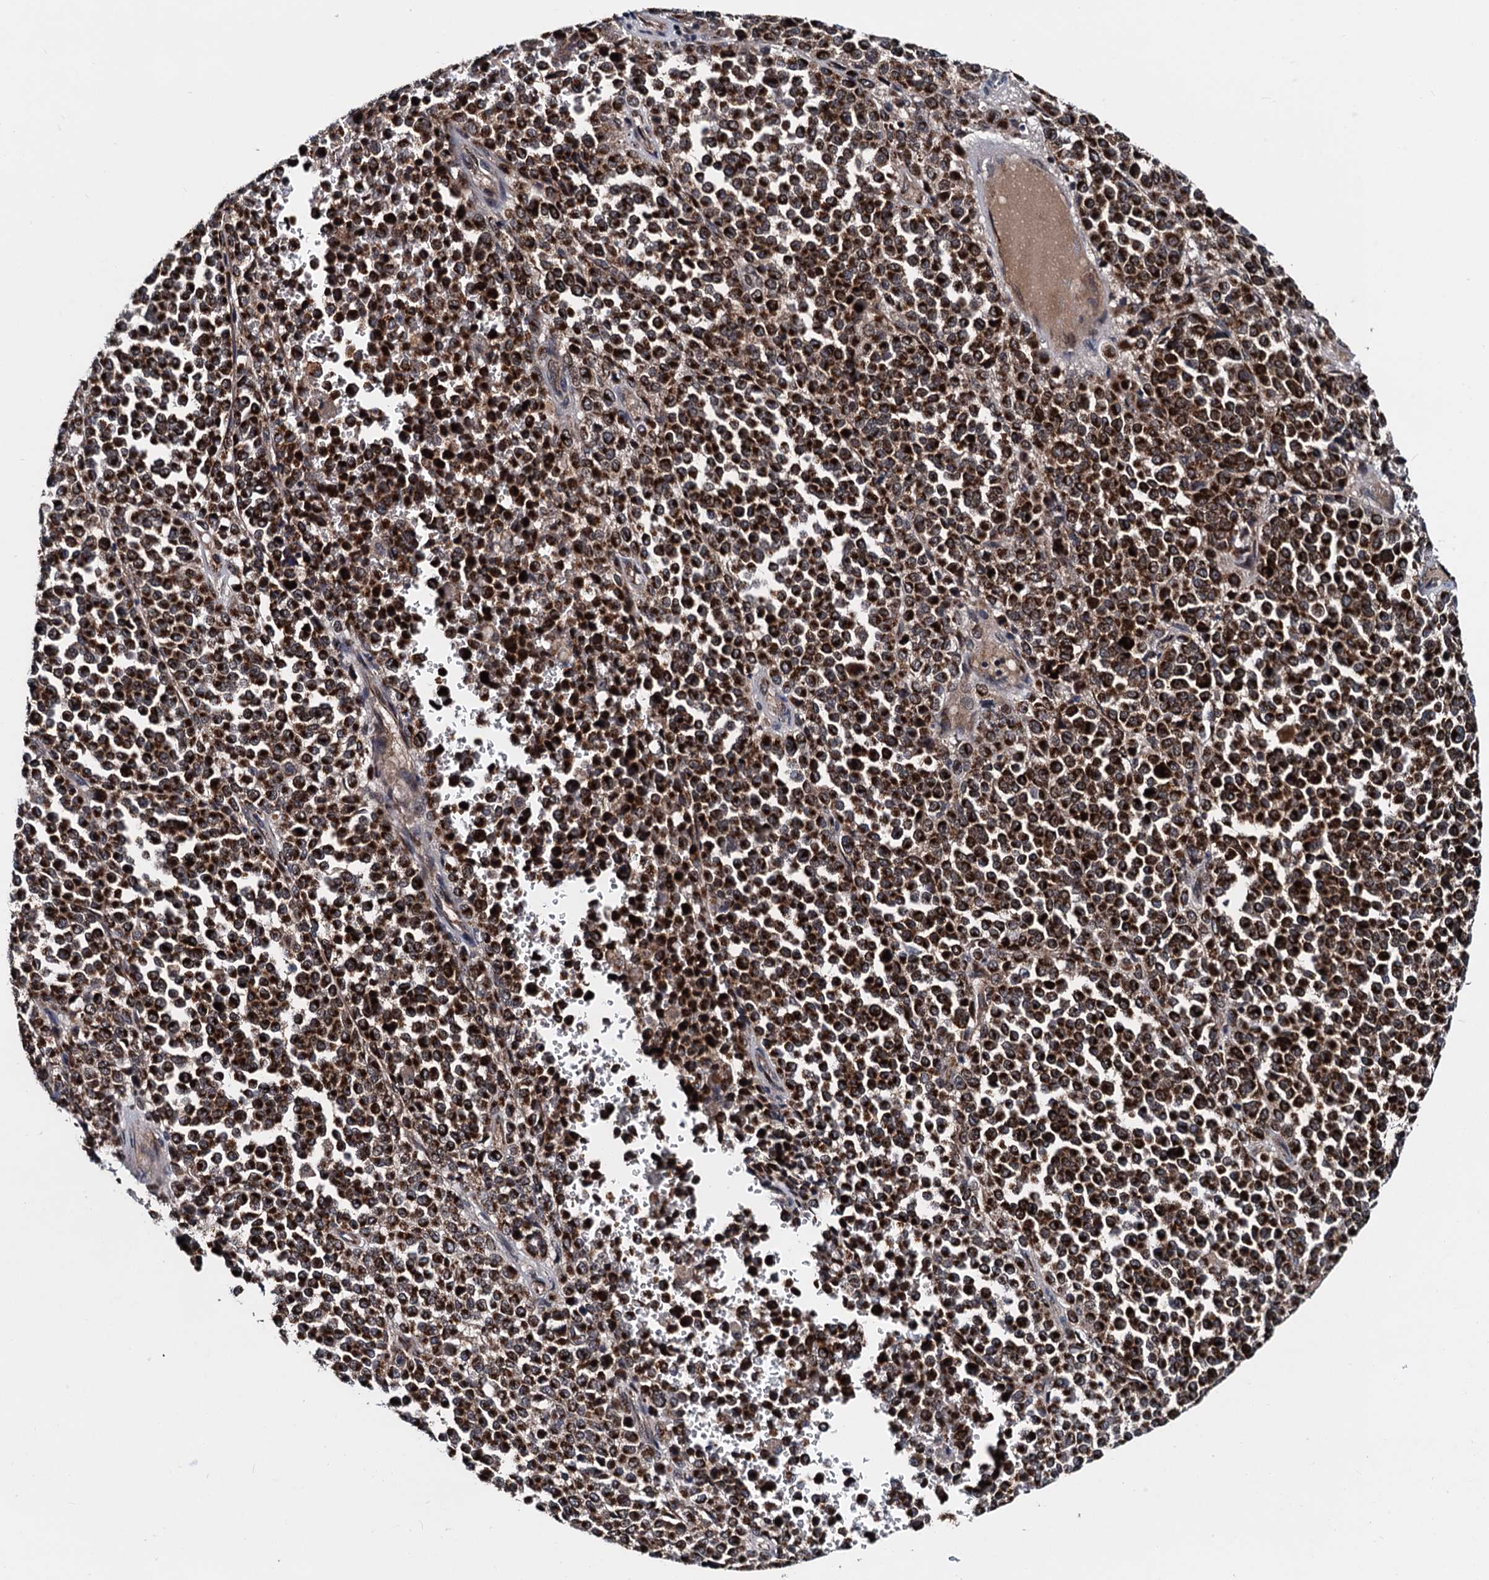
{"staining": {"intensity": "strong", "quantity": ">75%", "location": "cytoplasmic/membranous"}, "tissue": "melanoma", "cell_type": "Tumor cells", "image_type": "cancer", "snomed": [{"axis": "morphology", "description": "Malignant melanoma, Metastatic site"}, {"axis": "topography", "description": "Pancreas"}], "caption": "About >75% of tumor cells in human melanoma display strong cytoplasmic/membranous protein positivity as visualized by brown immunohistochemical staining.", "gene": "COA4", "patient": {"sex": "female", "age": 30}}